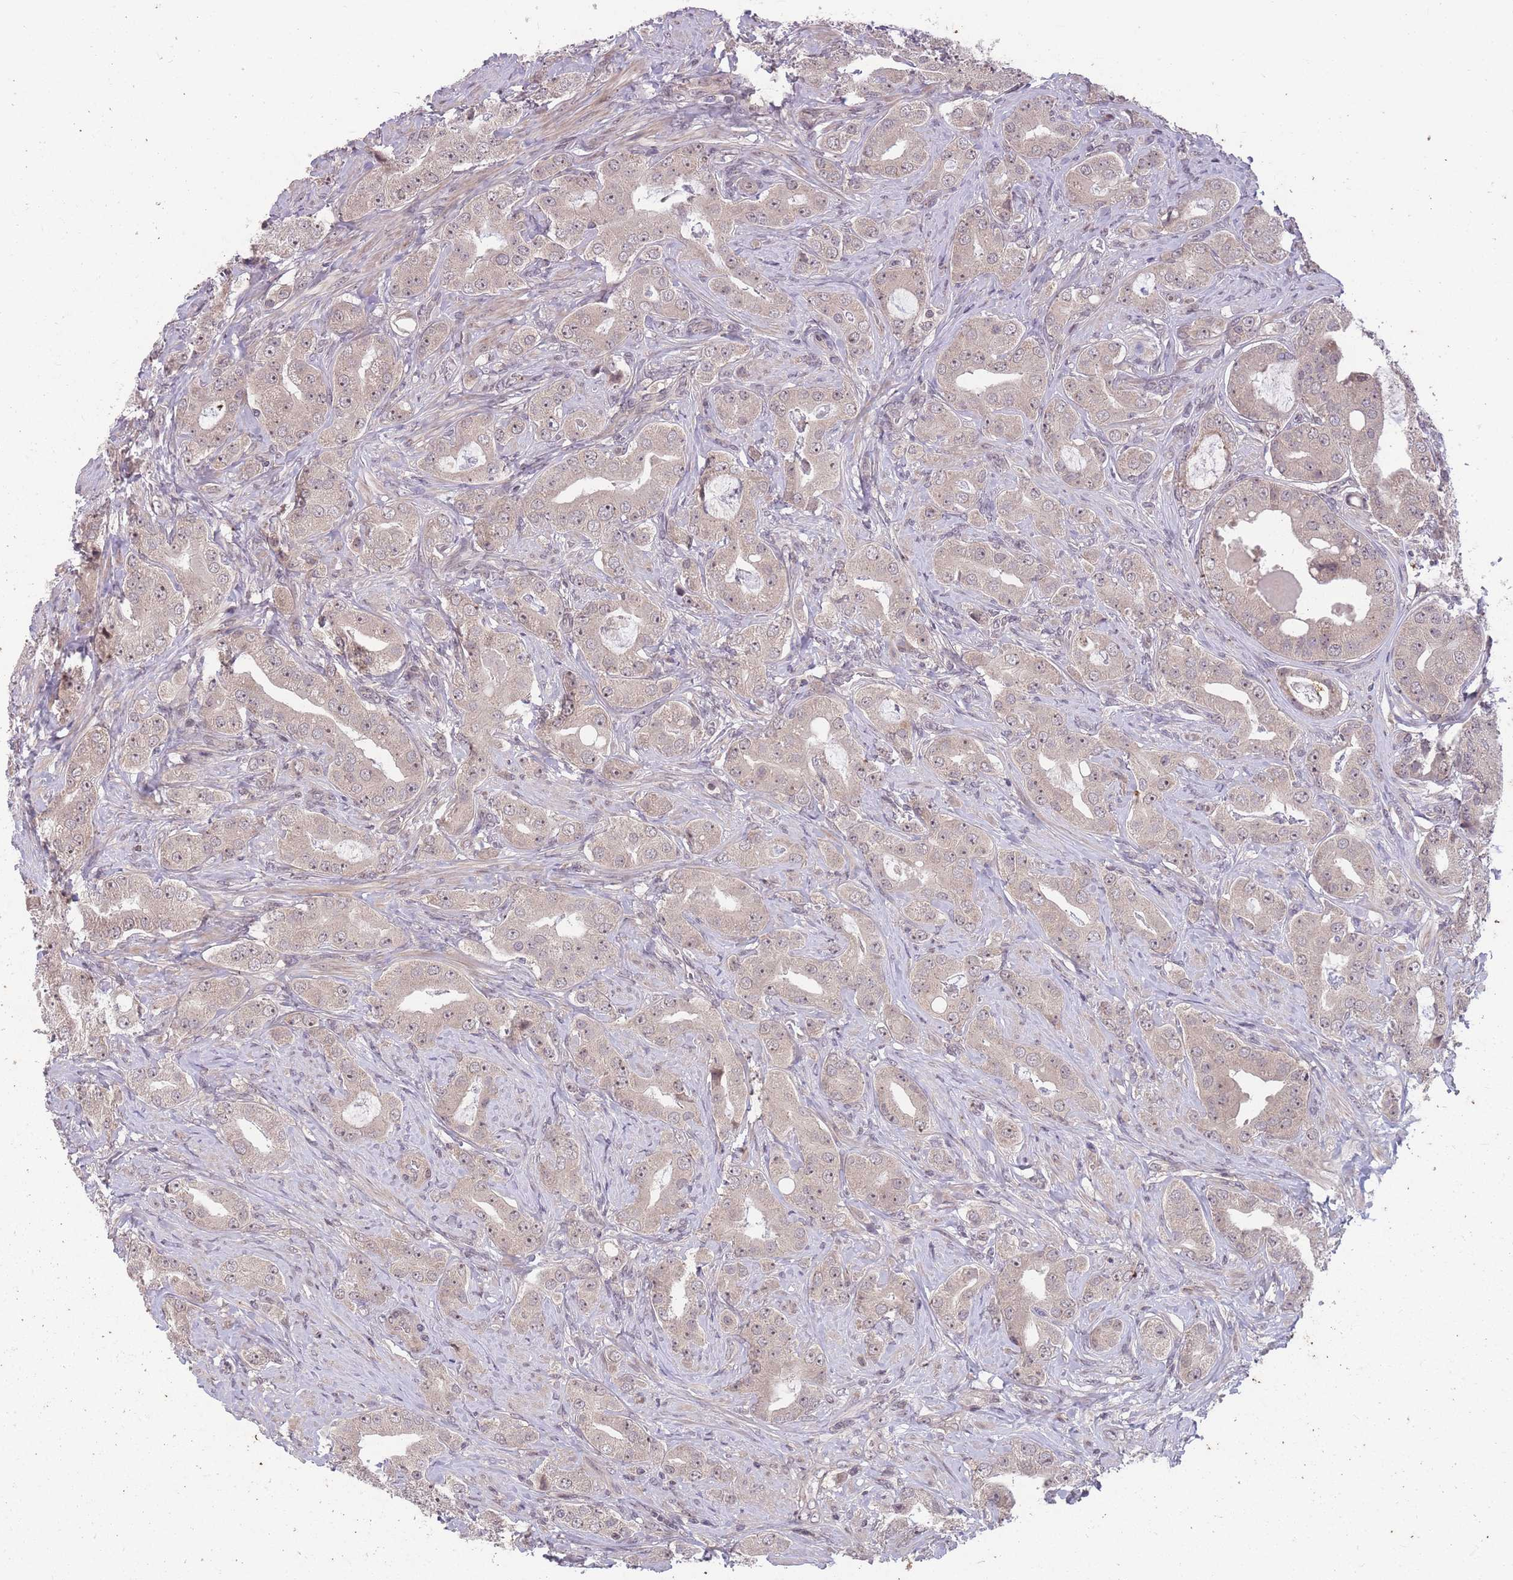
{"staining": {"intensity": "weak", "quantity": ">75%", "location": "cytoplasmic/membranous,nuclear"}, "tissue": "prostate cancer", "cell_type": "Tumor cells", "image_type": "cancer", "snomed": [{"axis": "morphology", "description": "Adenocarcinoma, High grade"}, {"axis": "topography", "description": "Prostate"}], "caption": "High-magnification brightfield microscopy of adenocarcinoma (high-grade) (prostate) stained with DAB (3,3'-diaminobenzidine) (brown) and counterstained with hematoxylin (blue). tumor cells exhibit weak cytoplasmic/membranous and nuclear expression is identified in approximately>75% of cells.", "gene": "GGT5", "patient": {"sex": "male", "age": 63}}